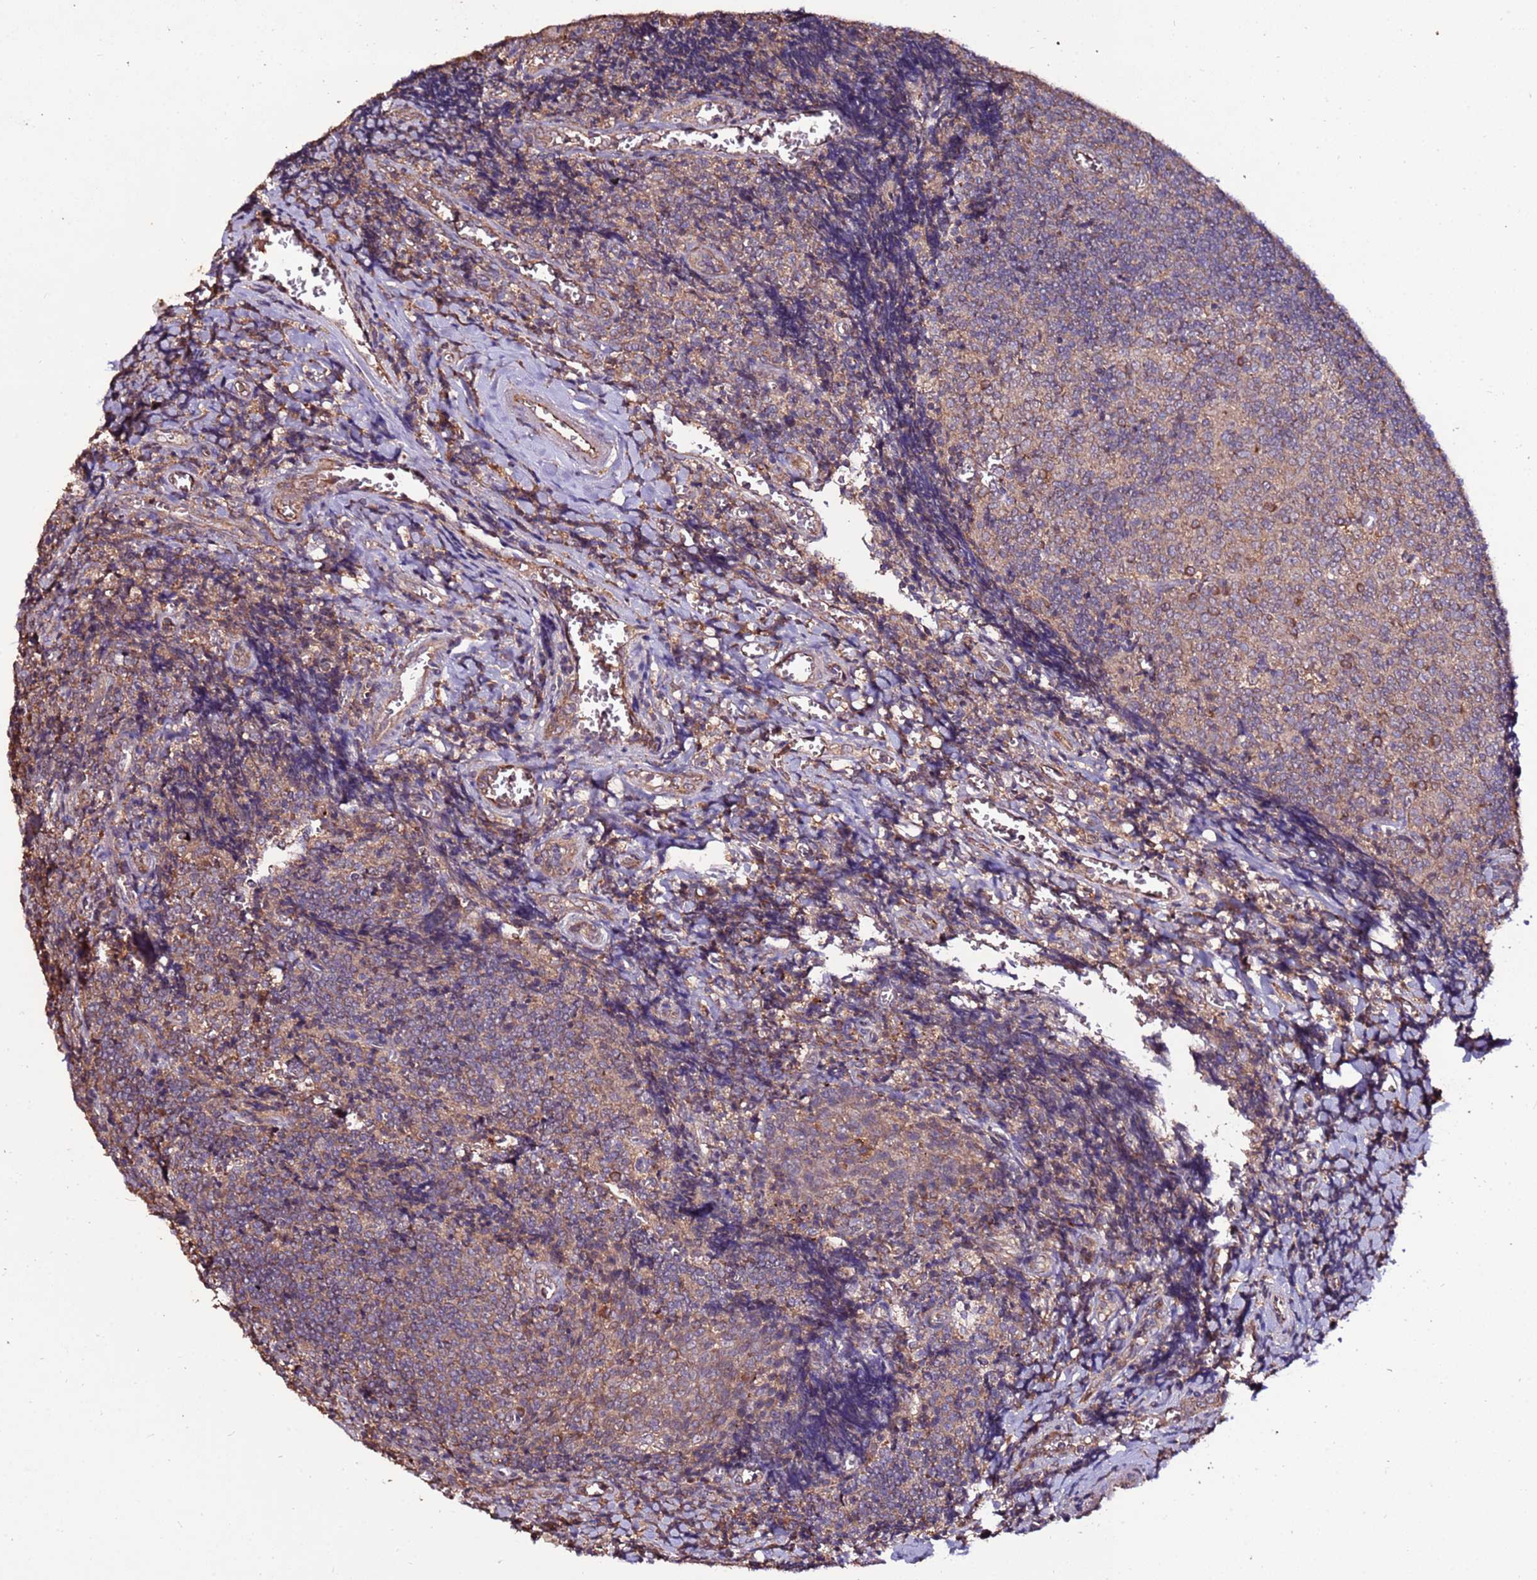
{"staining": {"intensity": "weak", "quantity": "<25%", "location": "cytoplasmic/membranous"}, "tissue": "tonsil", "cell_type": "Germinal center cells", "image_type": "normal", "snomed": [{"axis": "morphology", "description": "Normal tissue, NOS"}, {"axis": "topography", "description": "Tonsil"}], "caption": "This is a histopathology image of immunohistochemistry (IHC) staining of normal tonsil, which shows no expression in germinal center cells.", "gene": "RPS15A", "patient": {"sex": "male", "age": 27}}